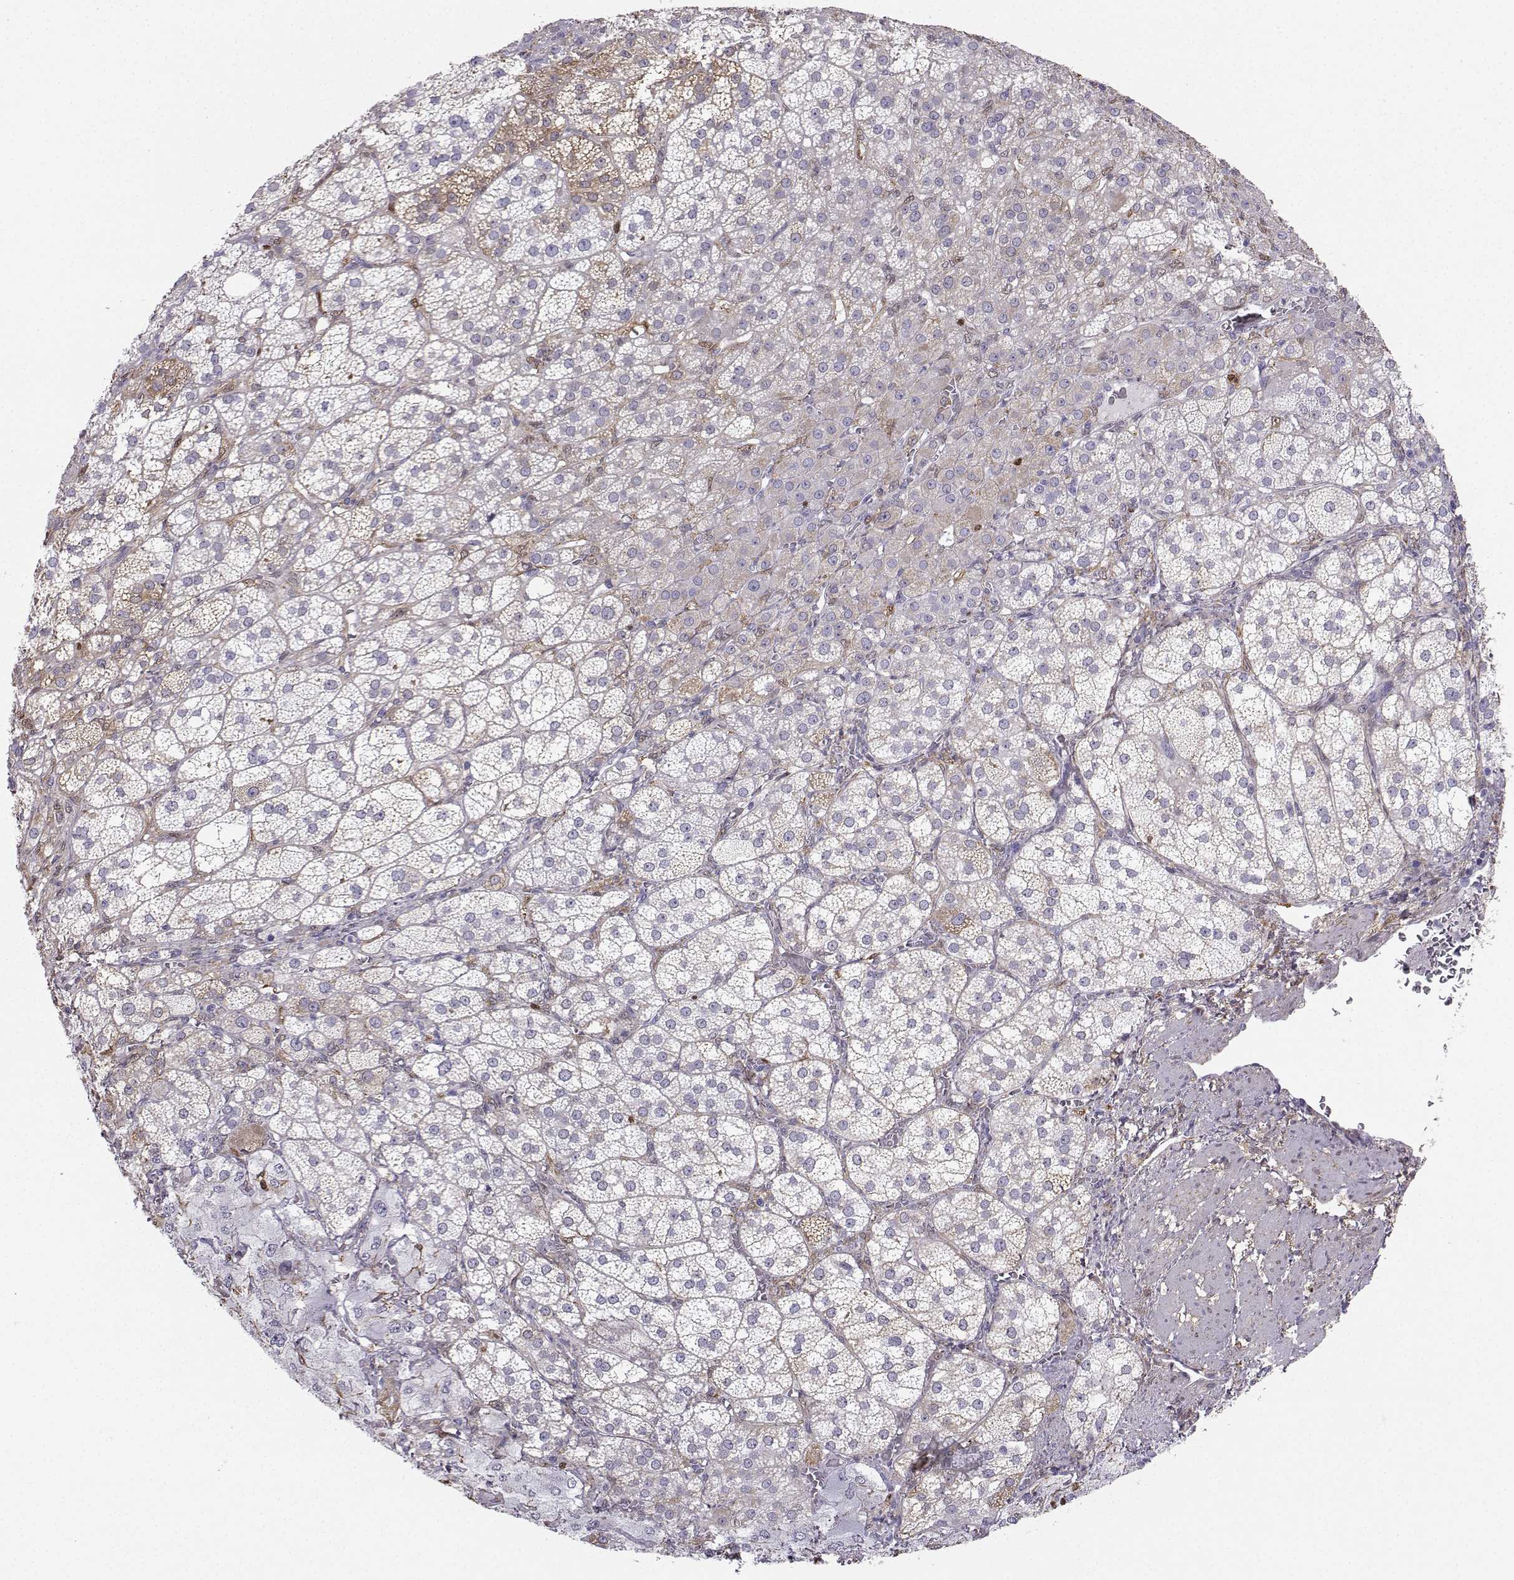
{"staining": {"intensity": "moderate", "quantity": "<25%", "location": "cytoplasmic/membranous"}, "tissue": "adrenal gland", "cell_type": "Glandular cells", "image_type": "normal", "snomed": [{"axis": "morphology", "description": "Normal tissue, NOS"}, {"axis": "topography", "description": "Adrenal gland"}], "caption": "DAB immunohistochemical staining of benign human adrenal gland displays moderate cytoplasmic/membranous protein expression in approximately <25% of glandular cells. (brown staining indicates protein expression, while blue staining denotes nuclei).", "gene": "DCLK3", "patient": {"sex": "female", "age": 60}}